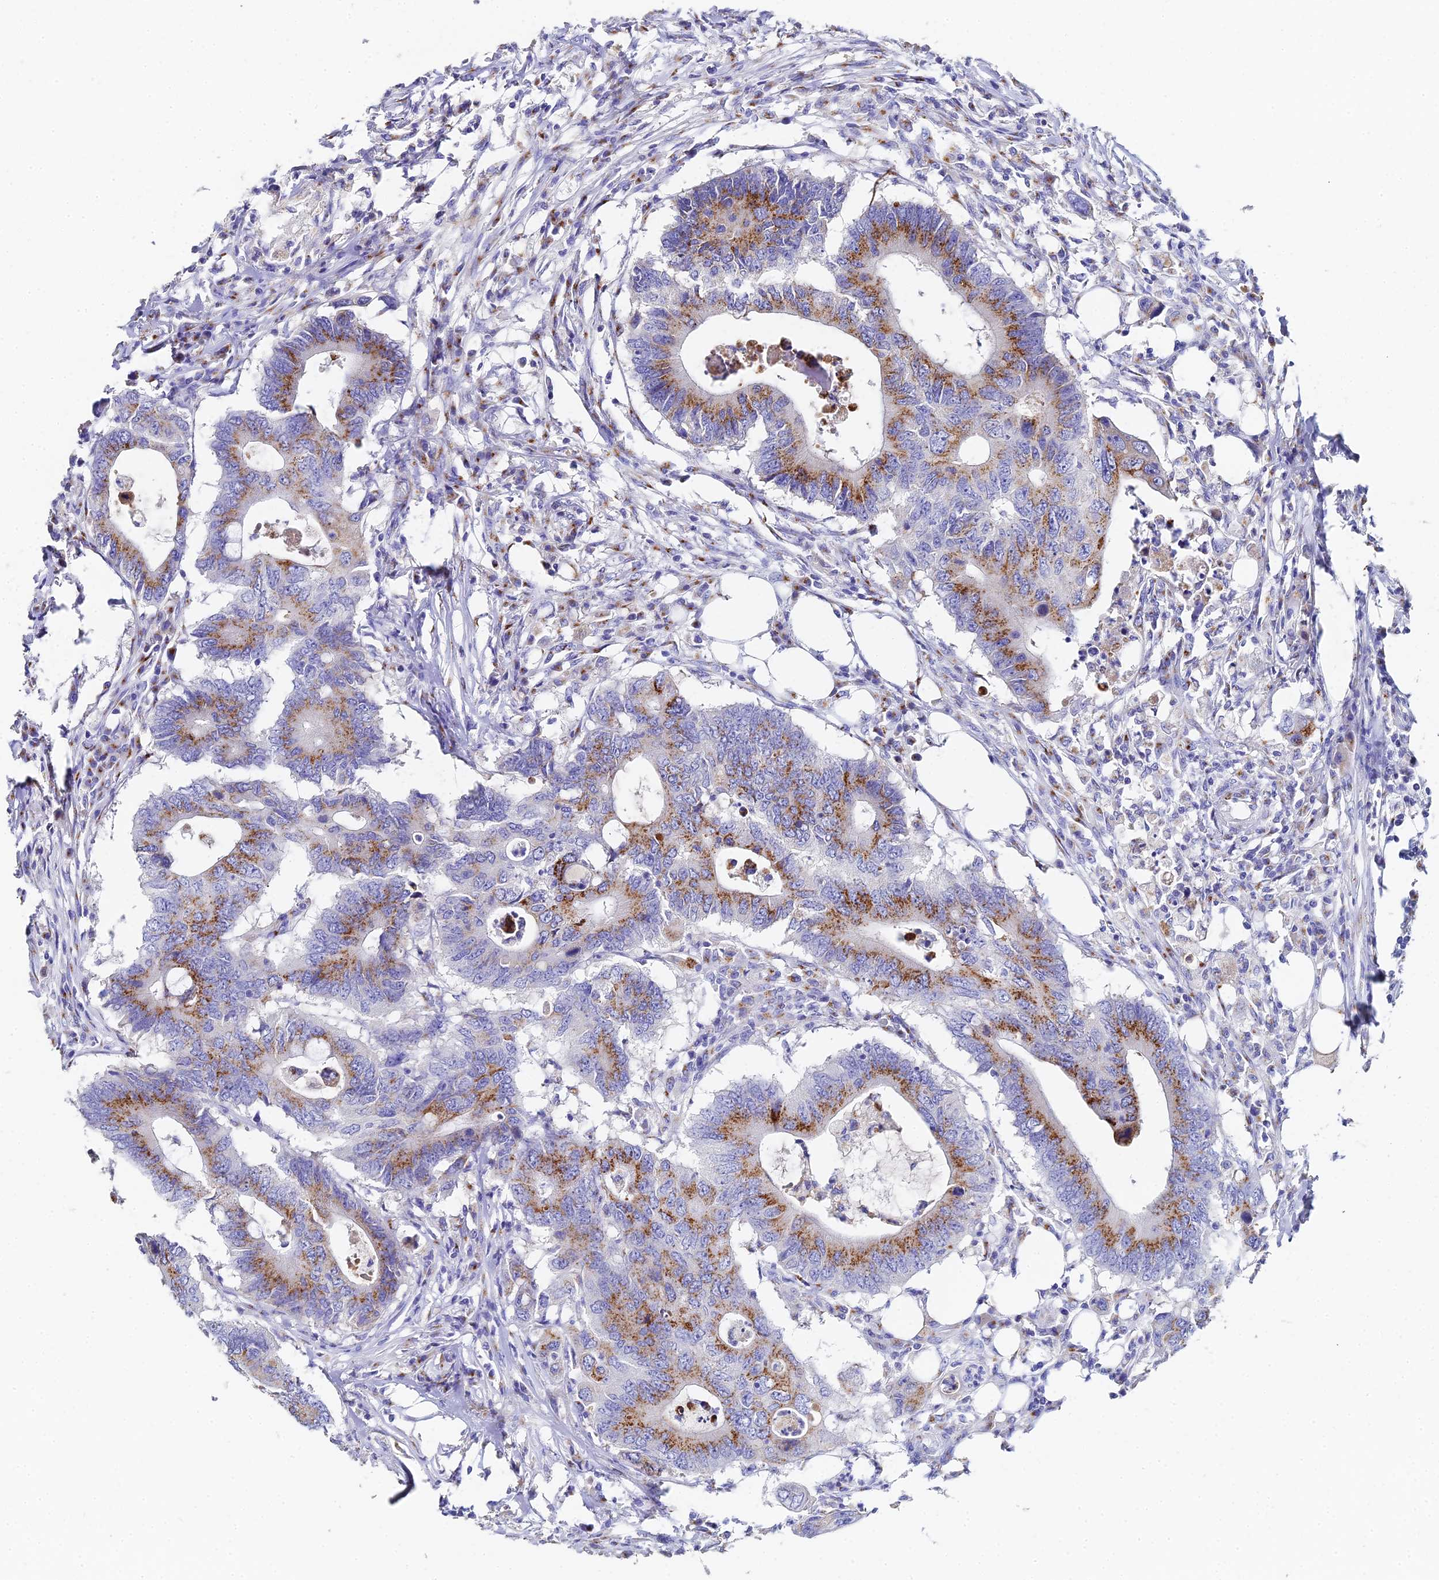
{"staining": {"intensity": "moderate", "quantity": "25%-75%", "location": "cytoplasmic/membranous"}, "tissue": "colorectal cancer", "cell_type": "Tumor cells", "image_type": "cancer", "snomed": [{"axis": "morphology", "description": "Adenocarcinoma, NOS"}, {"axis": "topography", "description": "Colon"}], "caption": "Colorectal adenocarcinoma stained for a protein (brown) shows moderate cytoplasmic/membranous positive staining in approximately 25%-75% of tumor cells.", "gene": "ENSG00000268674", "patient": {"sex": "male", "age": 71}}